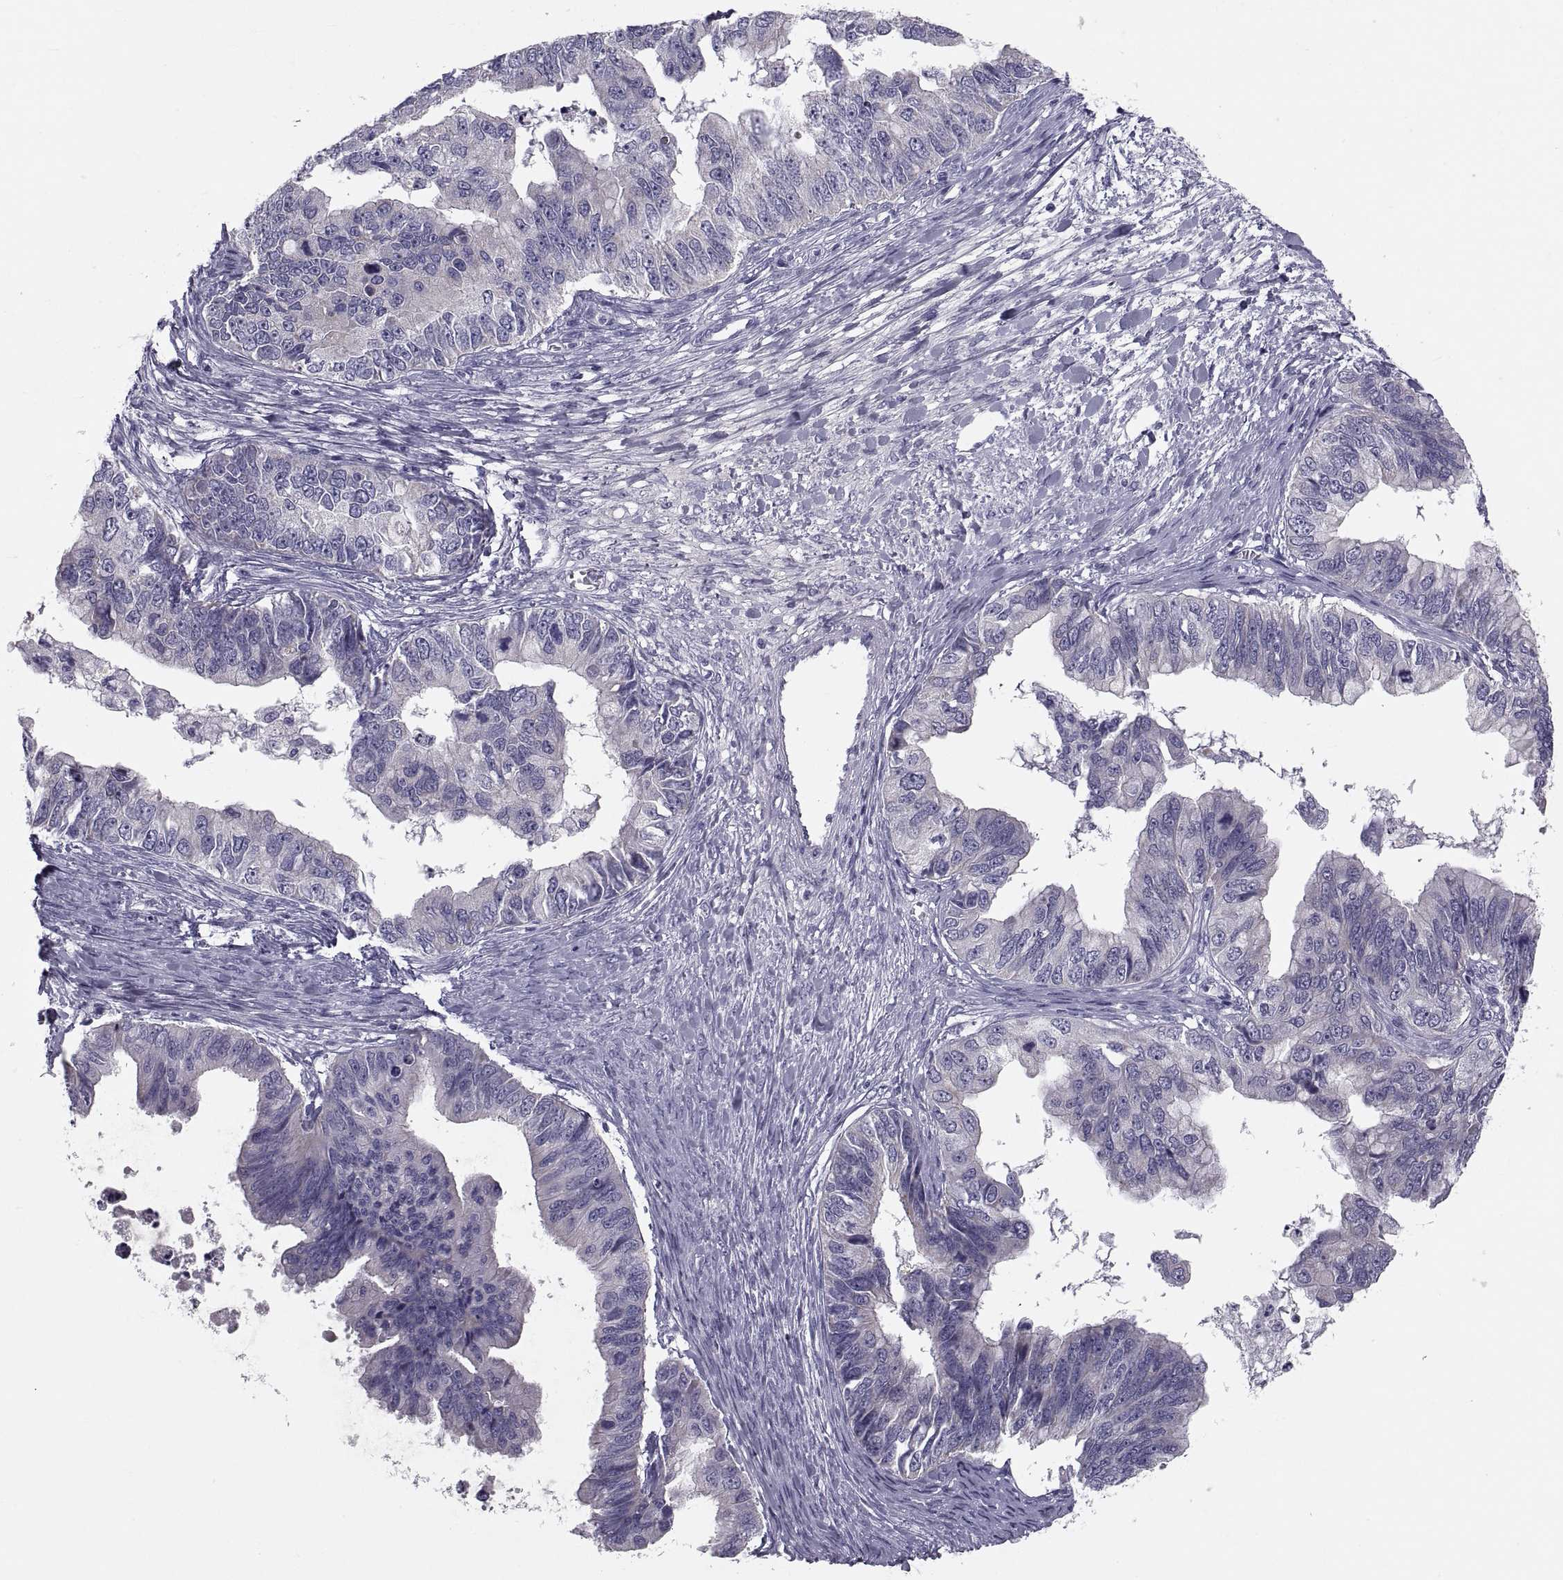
{"staining": {"intensity": "negative", "quantity": "none", "location": "none"}, "tissue": "ovarian cancer", "cell_type": "Tumor cells", "image_type": "cancer", "snomed": [{"axis": "morphology", "description": "Cystadenocarcinoma, mucinous, NOS"}, {"axis": "topography", "description": "Ovary"}], "caption": "There is no significant staining in tumor cells of ovarian cancer (mucinous cystadenocarcinoma). The staining was performed using DAB to visualize the protein expression in brown, while the nuclei were stained in blue with hematoxylin (Magnification: 20x).", "gene": "PDZRN4", "patient": {"sex": "female", "age": 76}}